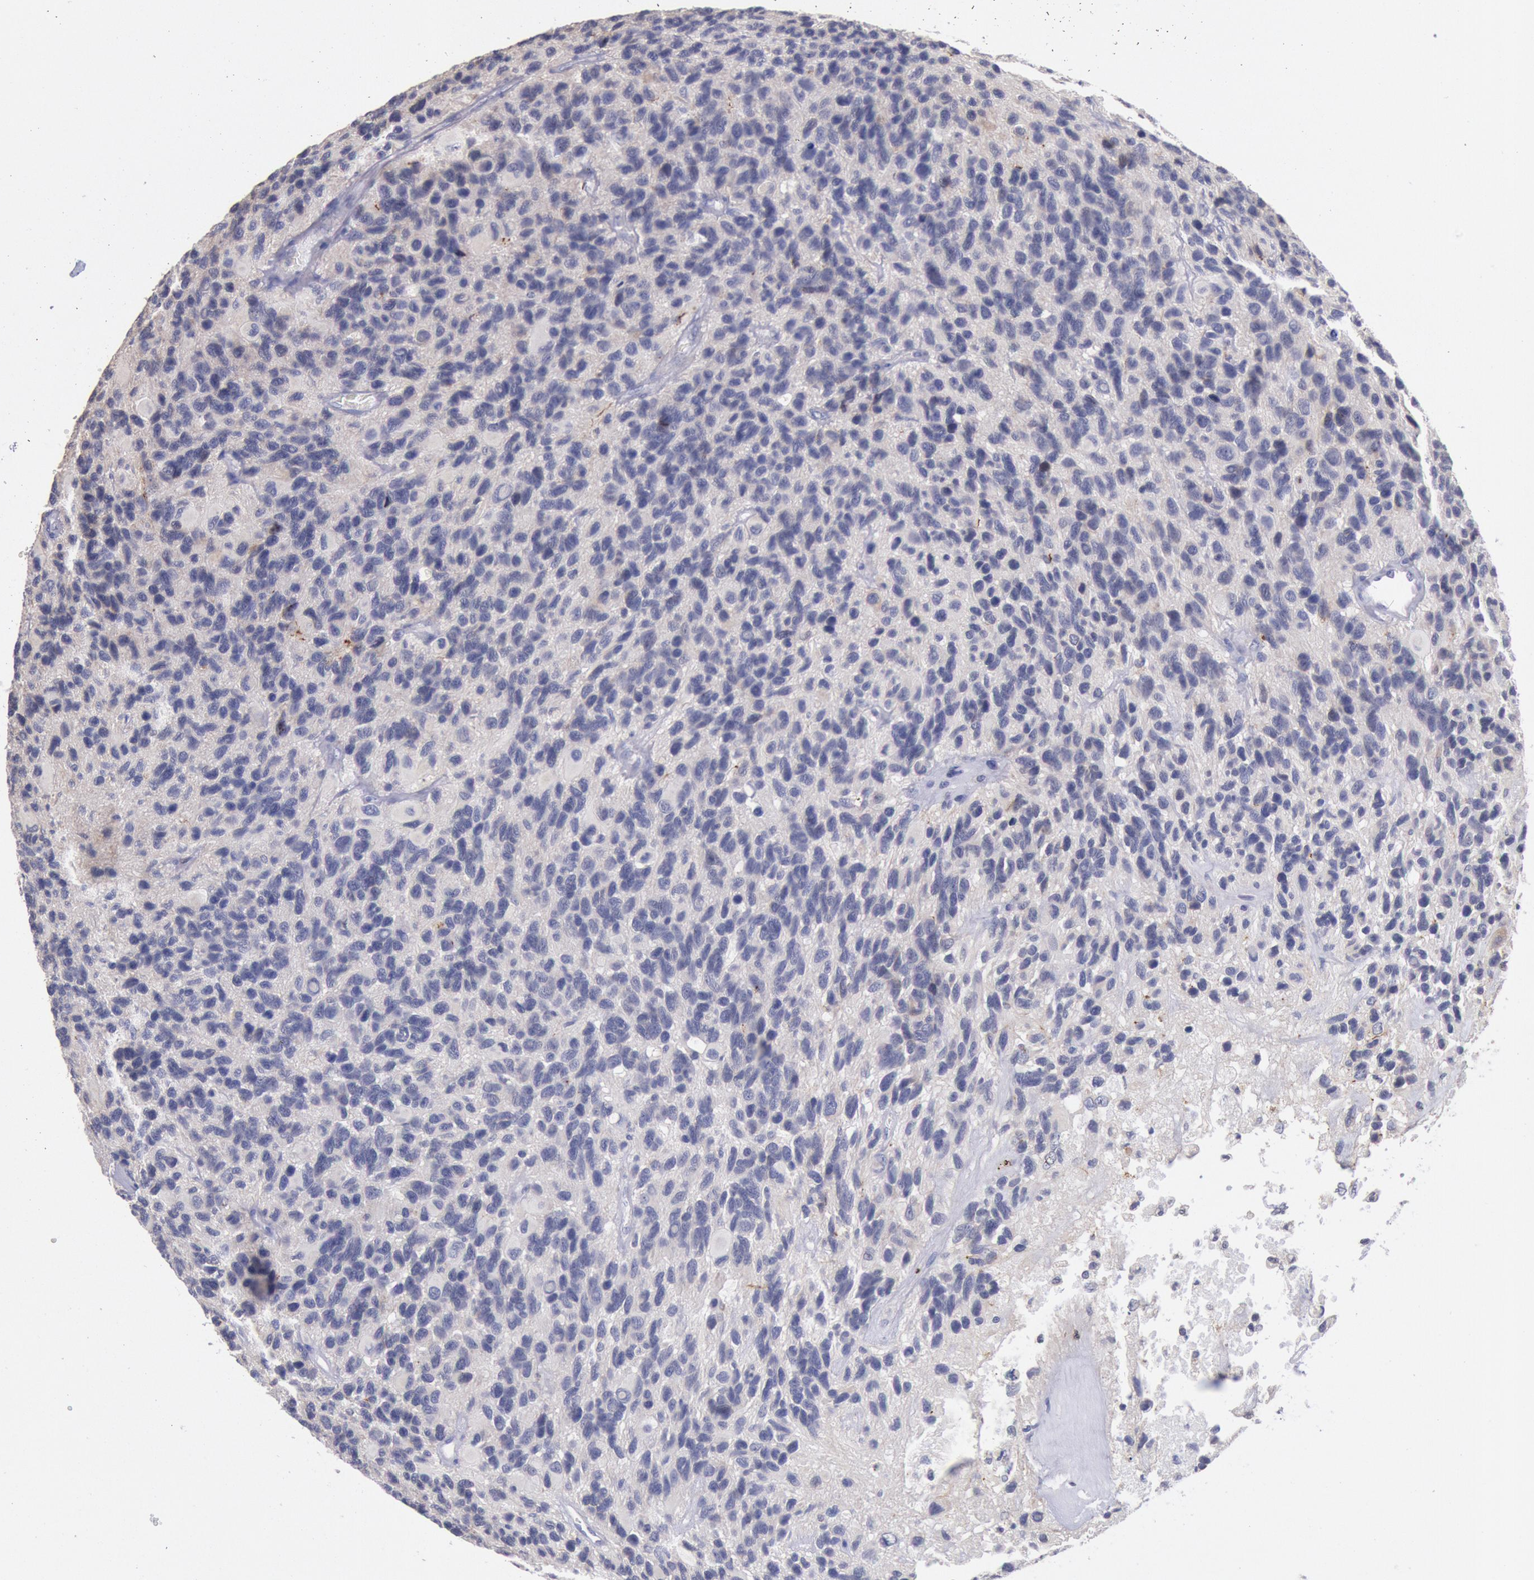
{"staining": {"intensity": "negative", "quantity": "none", "location": "none"}, "tissue": "glioma", "cell_type": "Tumor cells", "image_type": "cancer", "snomed": [{"axis": "morphology", "description": "Glioma, malignant, High grade"}, {"axis": "topography", "description": "Brain"}], "caption": "There is no significant staining in tumor cells of malignant high-grade glioma. Nuclei are stained in blue.", "gene": "GAL3ST1", "patient": {"sex": "male", "age": 77}}